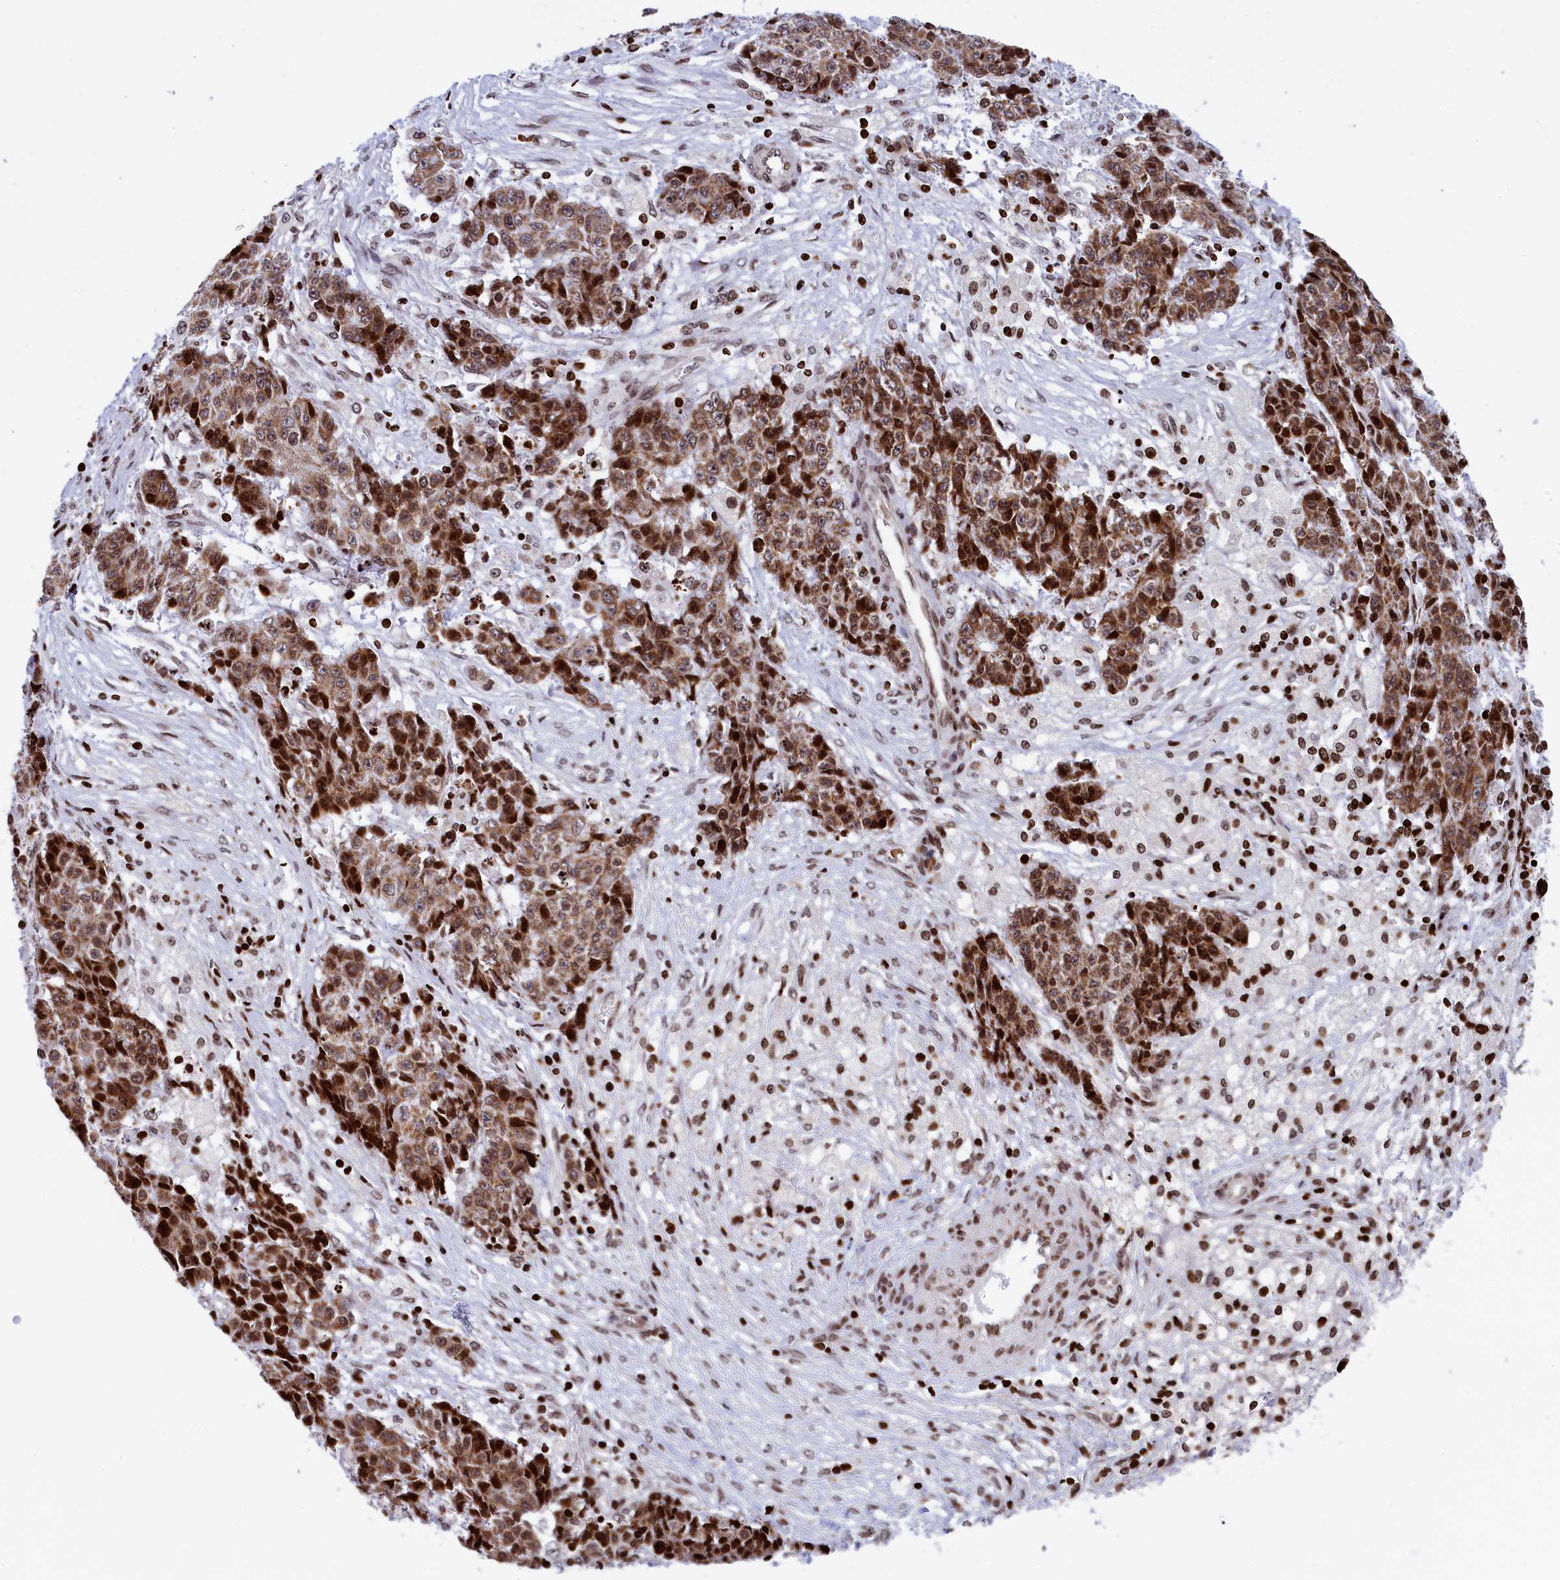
{"staining": {"intensity": "moderate", "quantity": ">75%", "location": "cytoplasmic/membranous,nuclear"}, "tissue": "ovarian cancer", "cell_type": "Tumor cells", "image_type": "cancer", "snomed": [{"axis": "morphology", "description": "Carcinoma, endometroid"}, {"axis": "topography", "description": "Ovary"}], "caption": "This is an image of immunohistochemistry (IHC) staining of ovarian endometroid carcinoma, which shows moderate expression in the cytoplasmic/membranous and nuclear of tumor cells.", "gene": "TIMM29", "patient": {"sex": "female", "age": 42}}